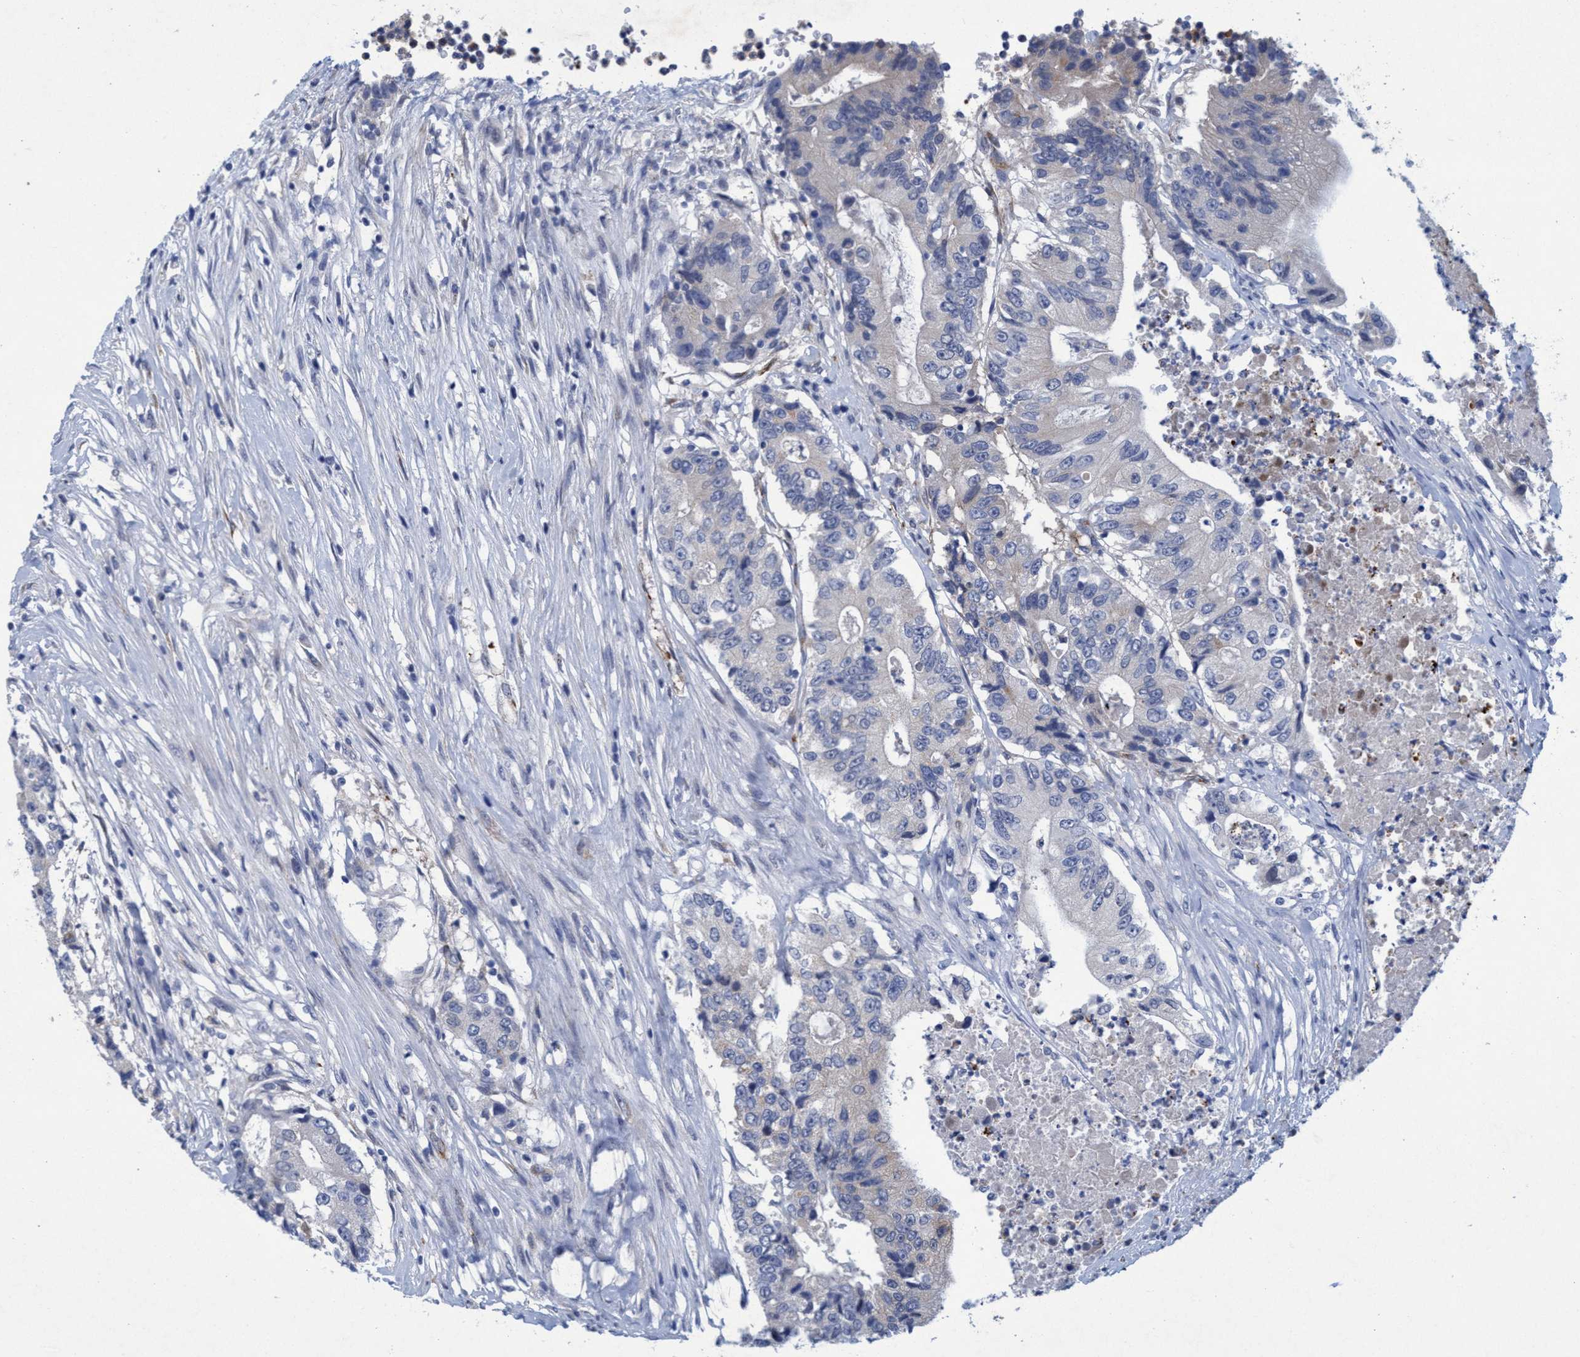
{"staining": {"intensity": "negative", "quantity": "none", "location": "none"}, "tissue": "colorectal cancer", "cell_type": "Tumor cells", "image_type": "cancer", "snomed": [{"axis": "morphology", "description": "Adenocarcinoma, NOS"}, {"axis": "topography", "description": "Colon"}], "caption": "IHC micrograph of neoplastic tissue: human colorectal cancer stained with DAB demonstrates no significant protein positivity in tumor cells.", "gene": "SLC43A2", "patient": {"sex": "female", "age": 77}}